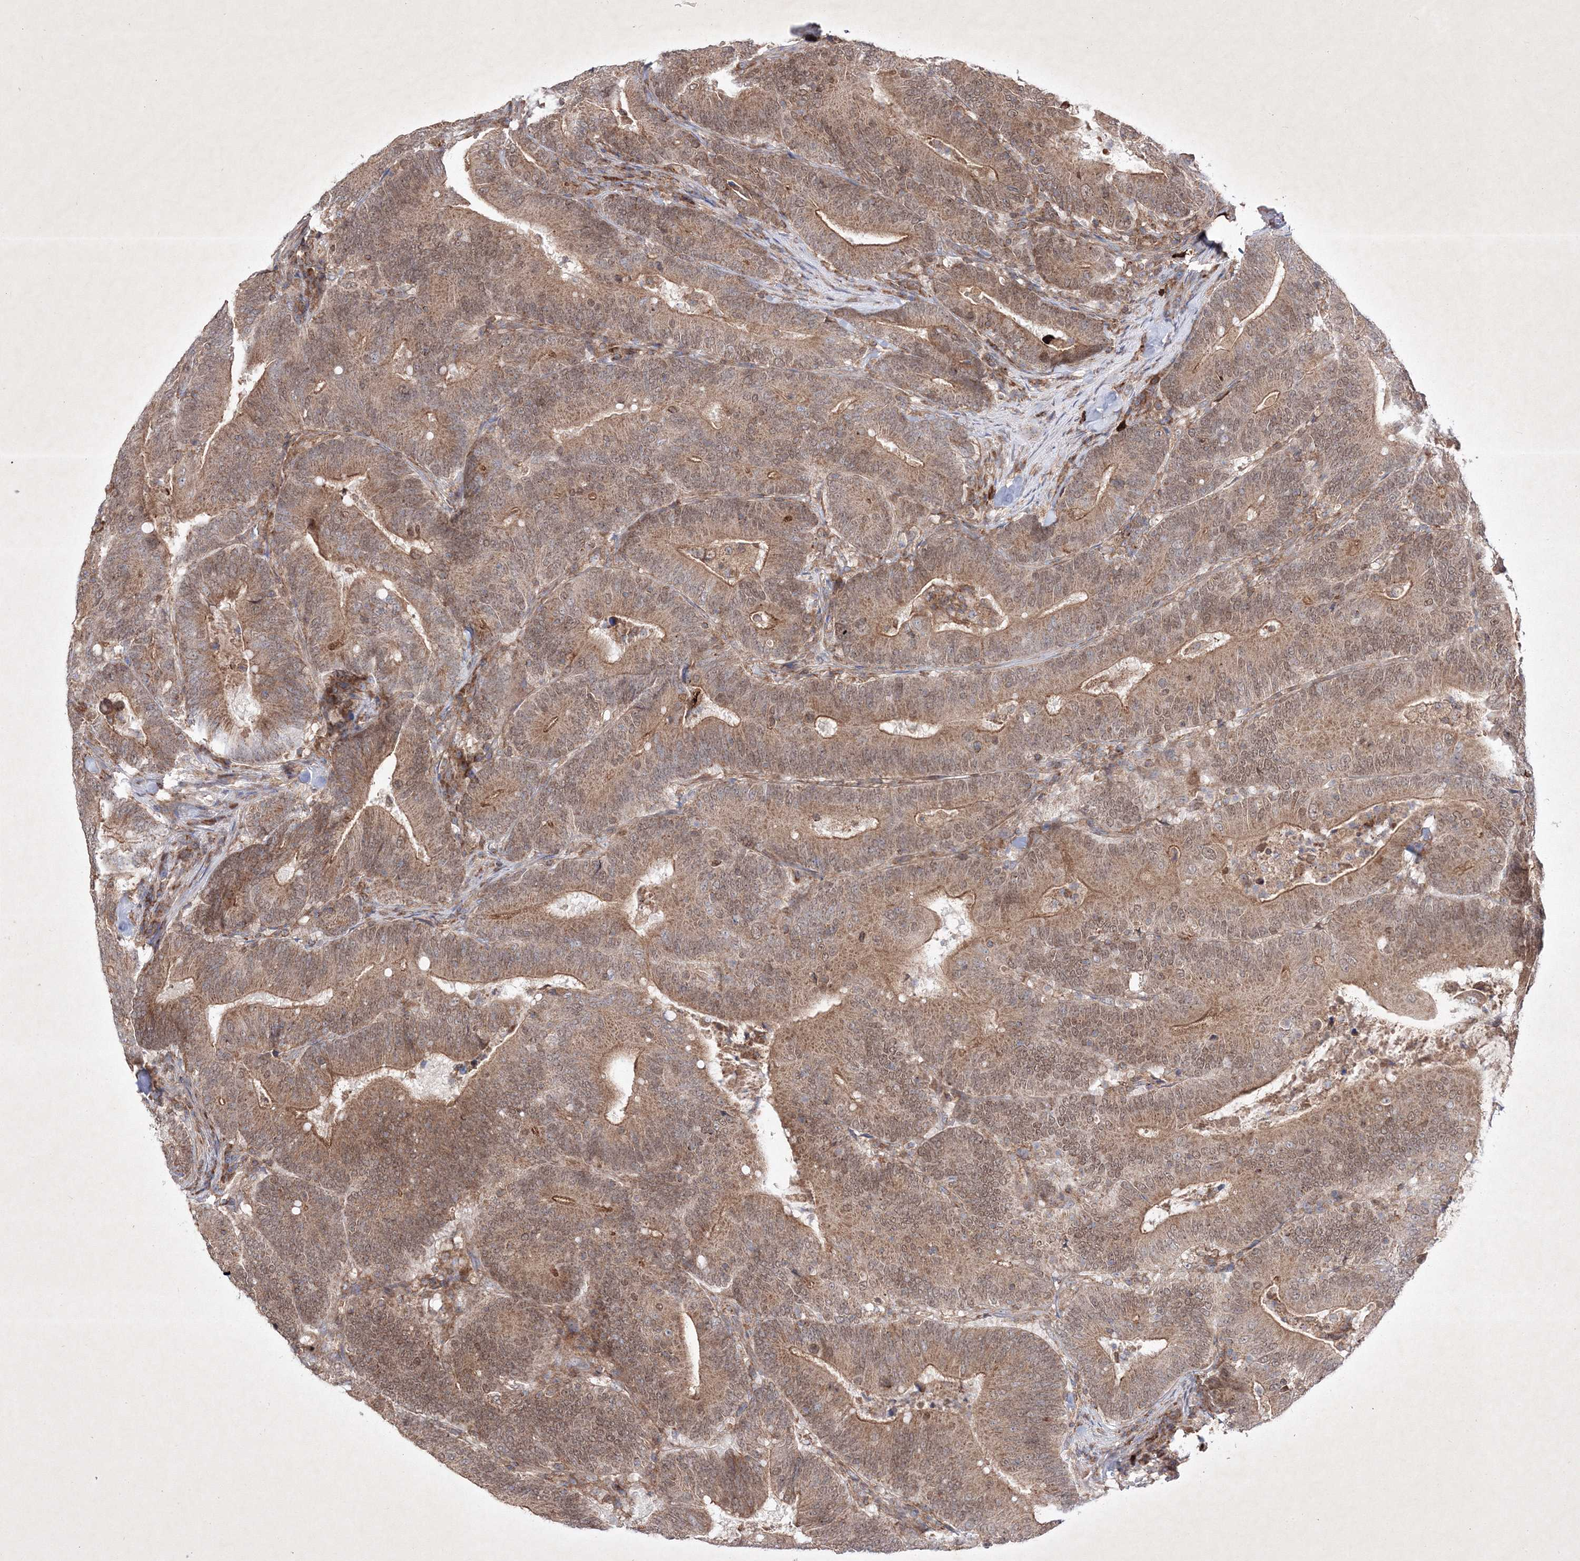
{"staining": {"intensity": "moderate", "quantity": ">75%", "location": "cytoplasmic/membranous,nuclear"}, "tissue": "colorectal cancer", "cell_type": "Tumor cells", "image_type": "cancer", "snomed": [{"axis": "morphology", "description": "Adenocarcinoma, NOS"}, {"axis": "topography", "description": "Colon"}], "caption": "Brown immunohistochemical staining in human adenocarcinoma (colorectal) displays moderate cytoplasmic/membranous and nuclear positivity in about >75% of tumor cells.", "gene": "OPA1", "patient": {"sex": "female", "age": 66}}